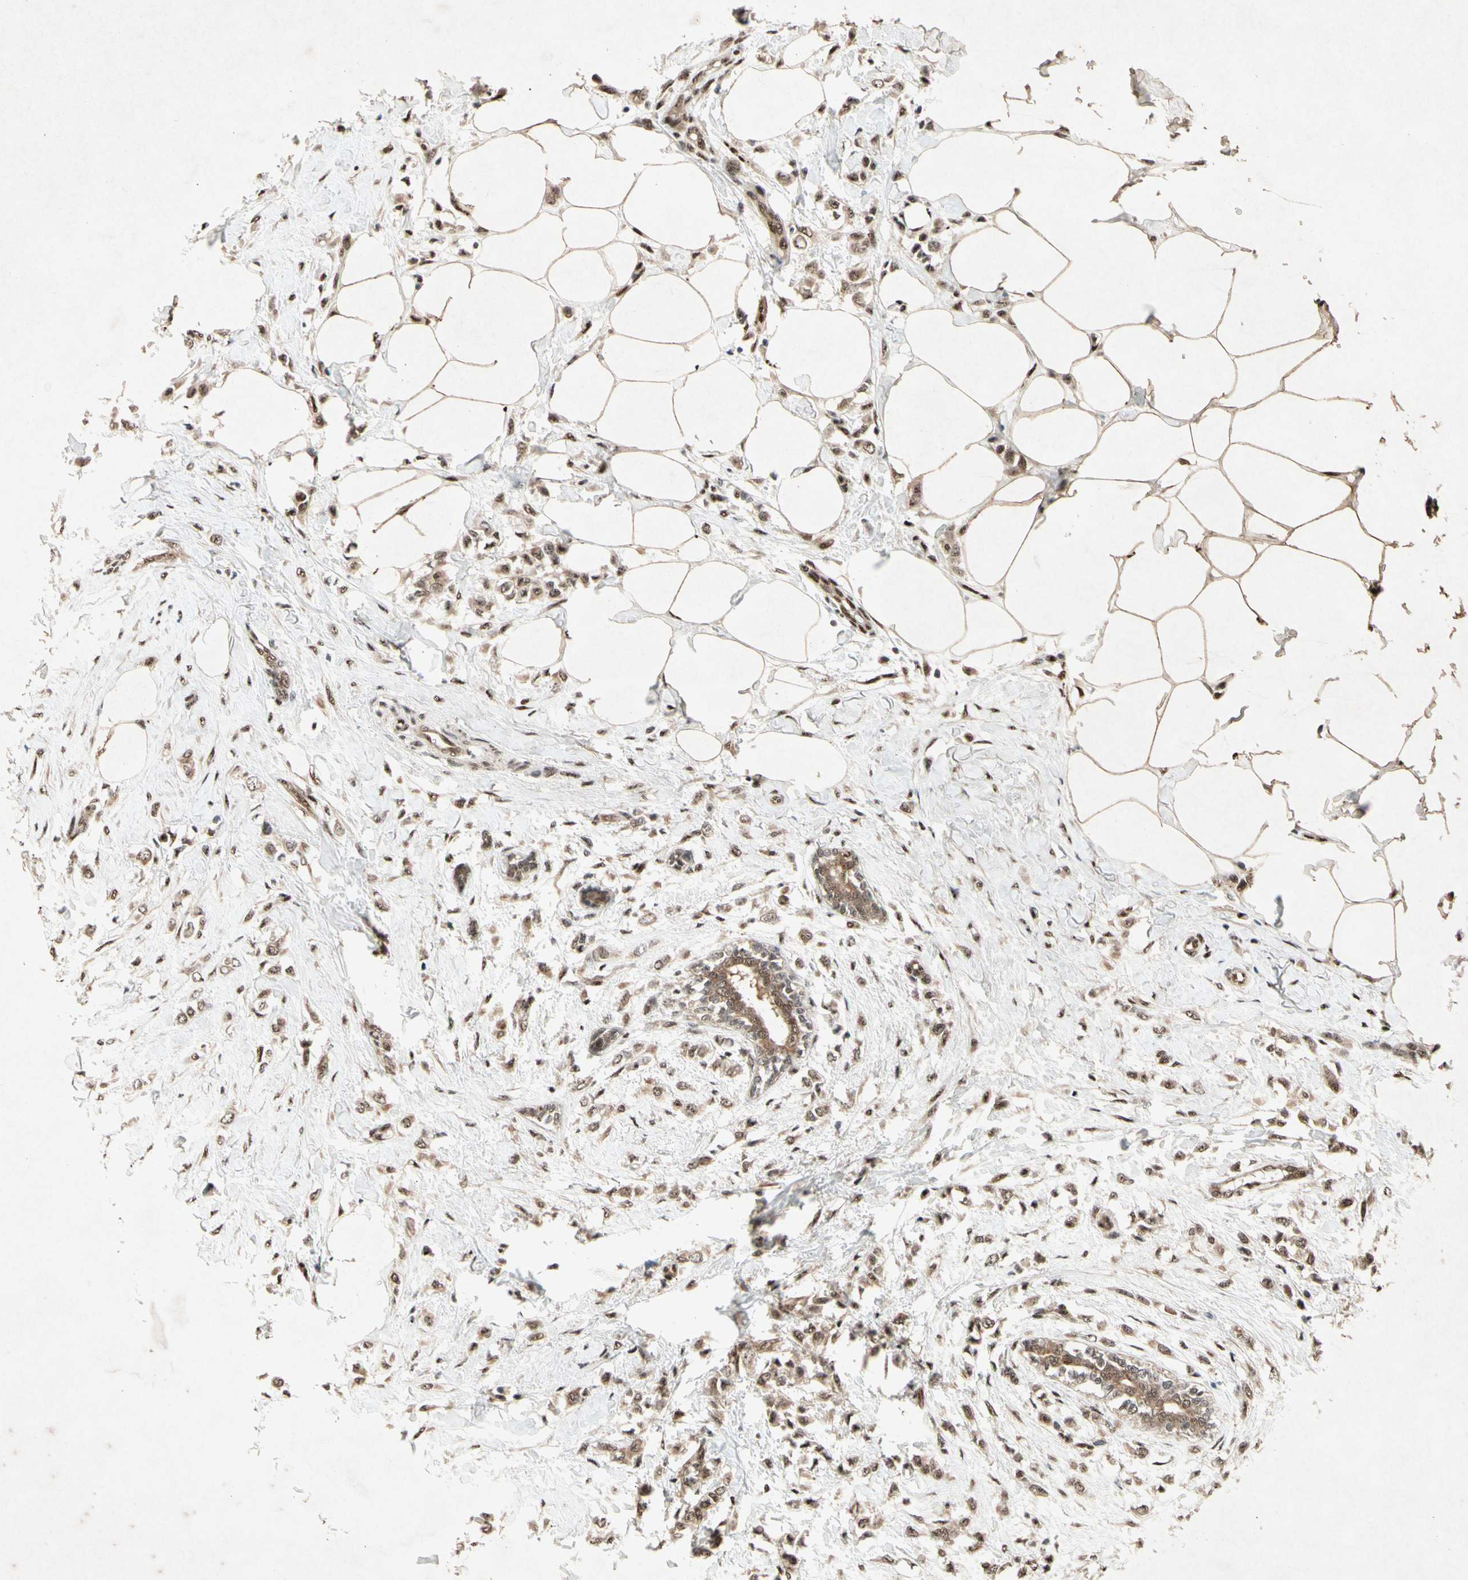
{"staining": {"intensity": "moderate", "quantity": "25%-75%", "location": "cytoplasmic/membranous,nuclear"}, "tissue": "breast cancer", "cell_type": "Tumor cells", "image_type": "cancer", "snomed": [{"axis": "morphology", "description": "Lobular carcinoma, in situ"}, {"axis": "morphology", "description": "Lobular carcinoma"}, {"axis": "topography", "description": "Breast"}], "caption": "Brown immunohistochemical staining in breast cancer displays moderate cytoplasmic/membranous and nuclear positivity in approximately 25%-75% of tumor cells. Immunohistochemistry stains the protein of interest in brown and the nuclei are stained blue.", "gene": "PML", "patient": {"sex": "female", "age": 41}}